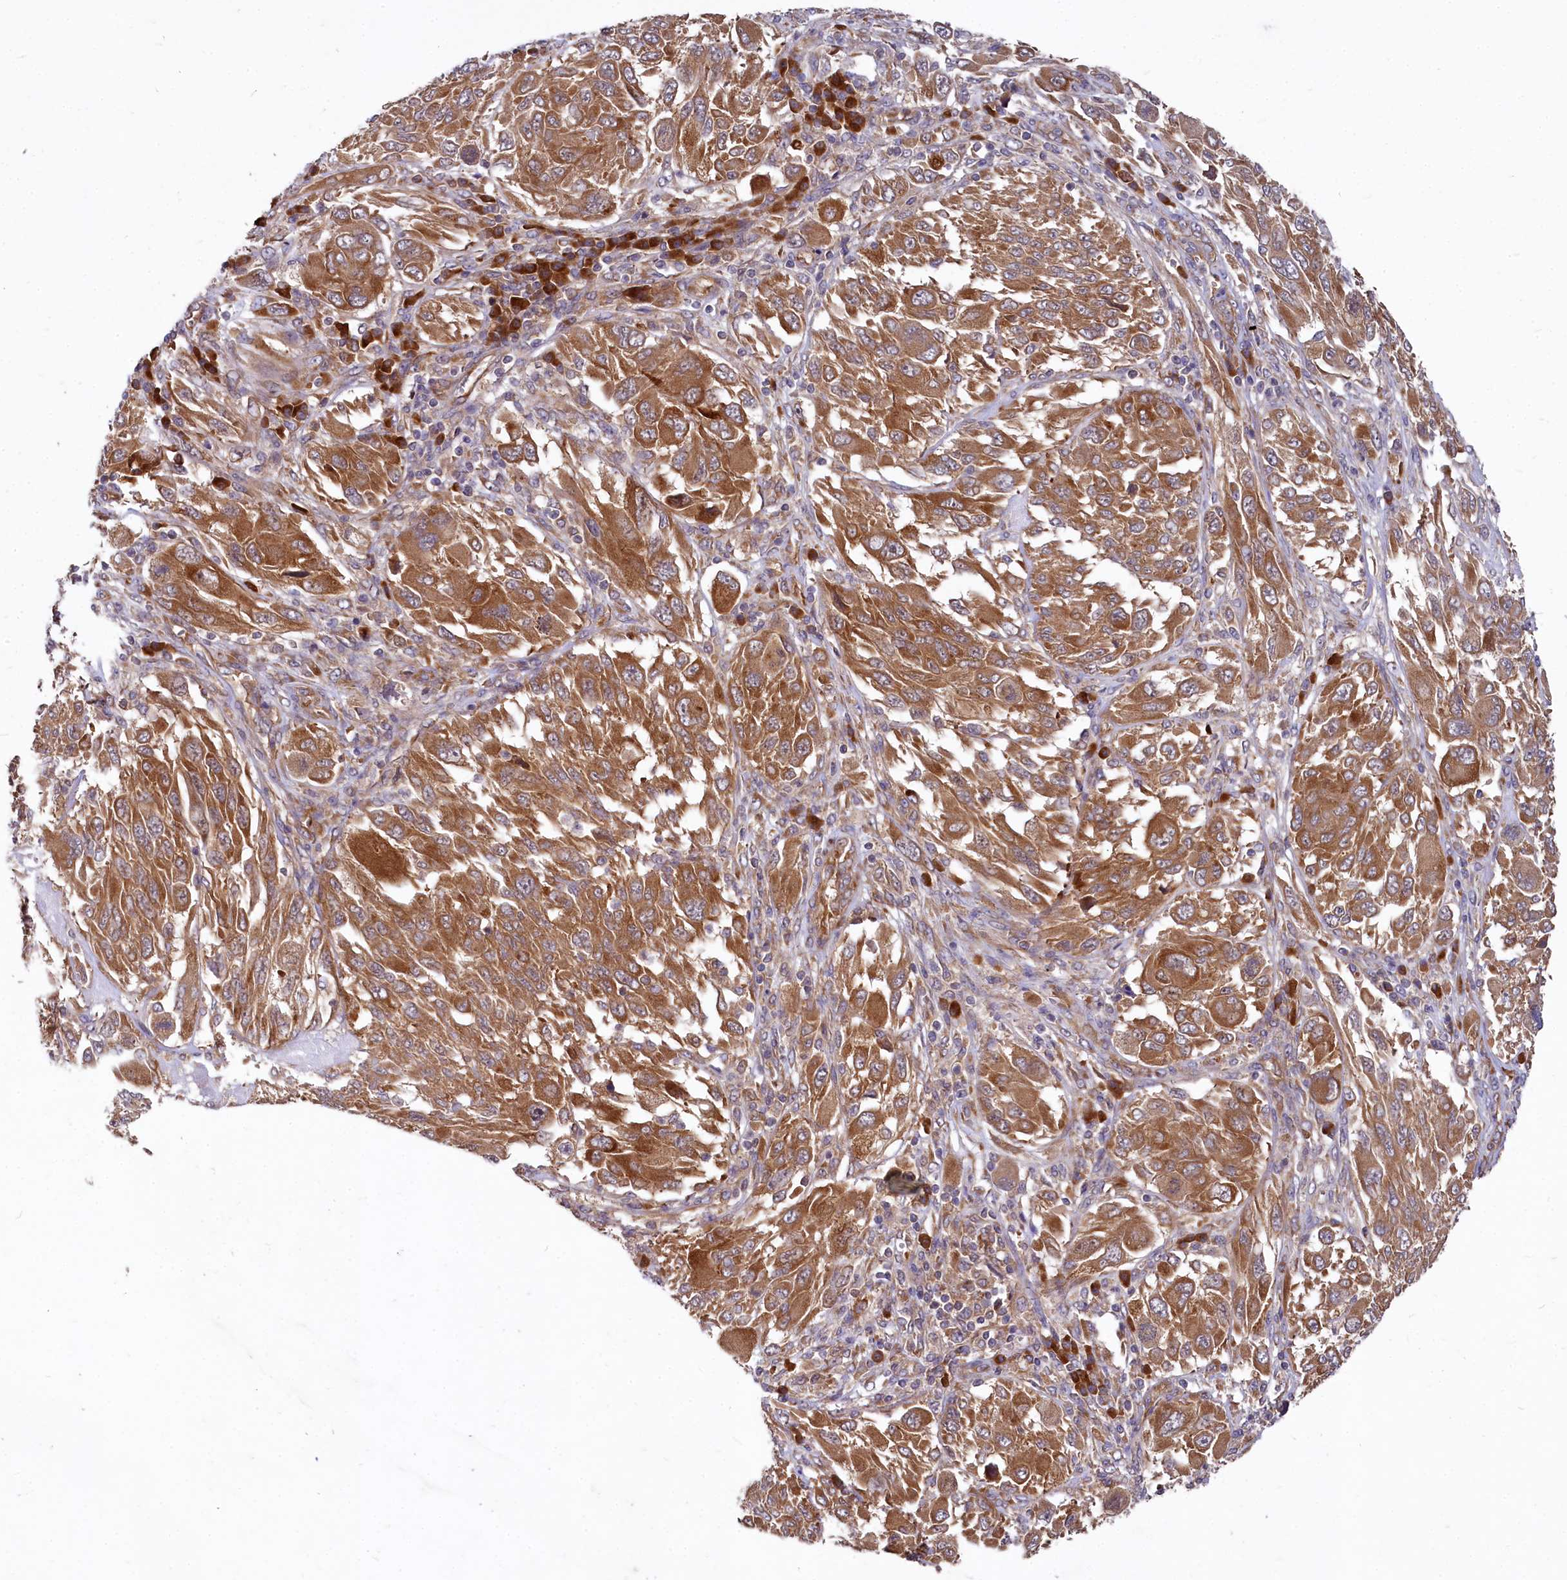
{"staining": {"intensity": "strong", "quantity": ">75%", "location": "cytoplasmic/membranous"}, "tissue": "melanoma", "cell_type": "Tumor cells", "image_type": "cancer", "snomed": [{"axis": "morphology", "description": "Malignant melanoma, NOS"}, {"axis": "topography", "description": "Skin"}], "caption": "A photomicrograph showing strong cytoplasmic/membranous expression in about >75% of tumor cells in malignant melanoma, as visualized by brown immunohistochemical staining.", "gene": "EIF2B2", "patient": {"sex": "female", "age": 91}}